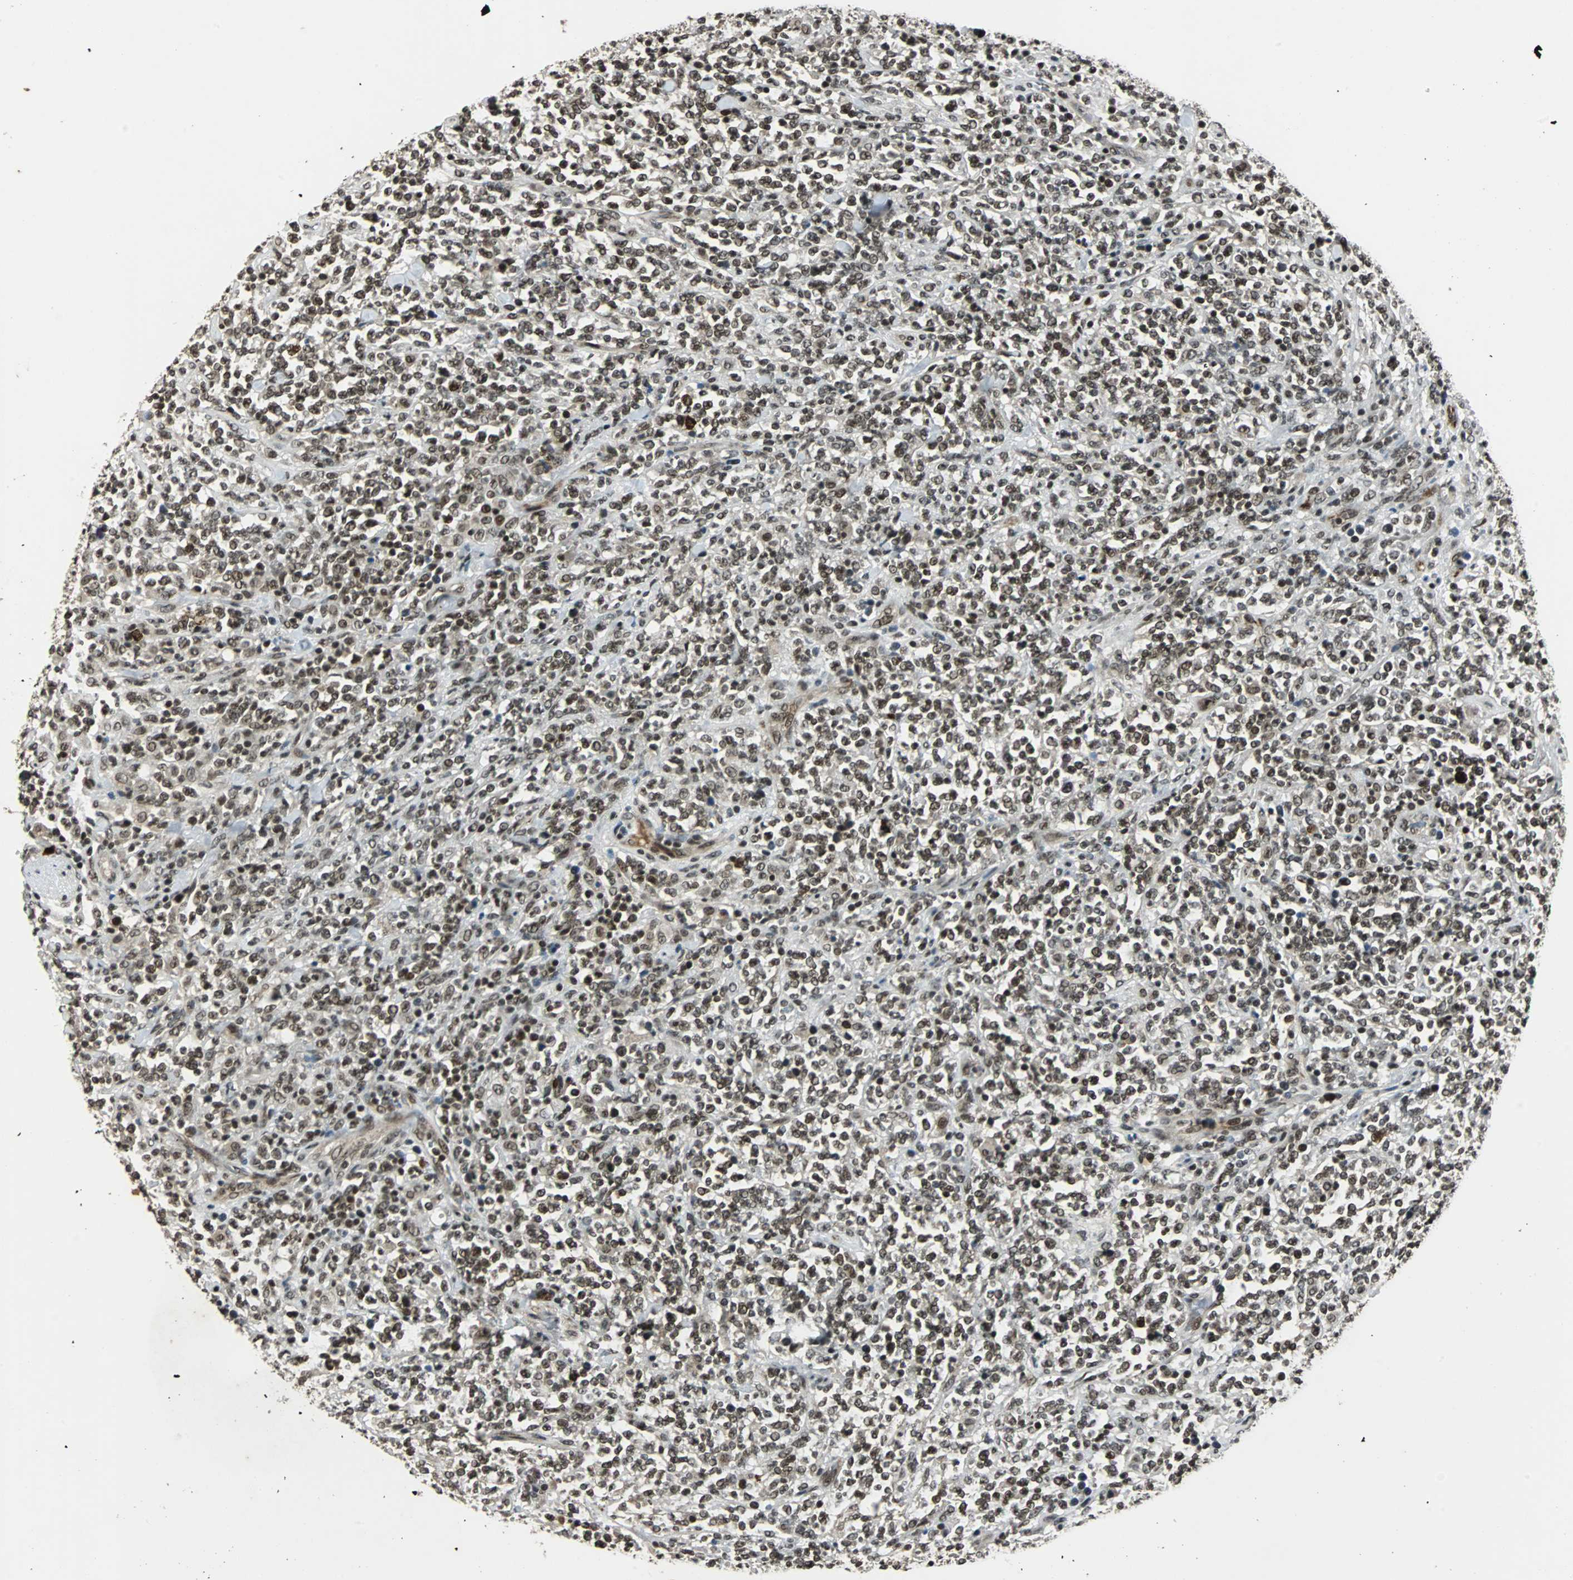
{"staining": {"intensity": "strong", "quantity": ">75%", "location": "nuclear"}, "tissue": "lymphoma", "cell_type": "Tumor cells", "image_type": "cancer", "snomed": [{"axis": "morphology", "description": "Malignant lymphoma, non-Hodgkin's type, High grade"}, {"axis": "topography", "description": "Soft tissue"}], "caption": "Human lymphoma stained with a brown dye reveals strong nuclear positive staining in approximately >75% of tumor cells.", "gene": "TAF5", "patient": {"sex": "male", "age": 18}}